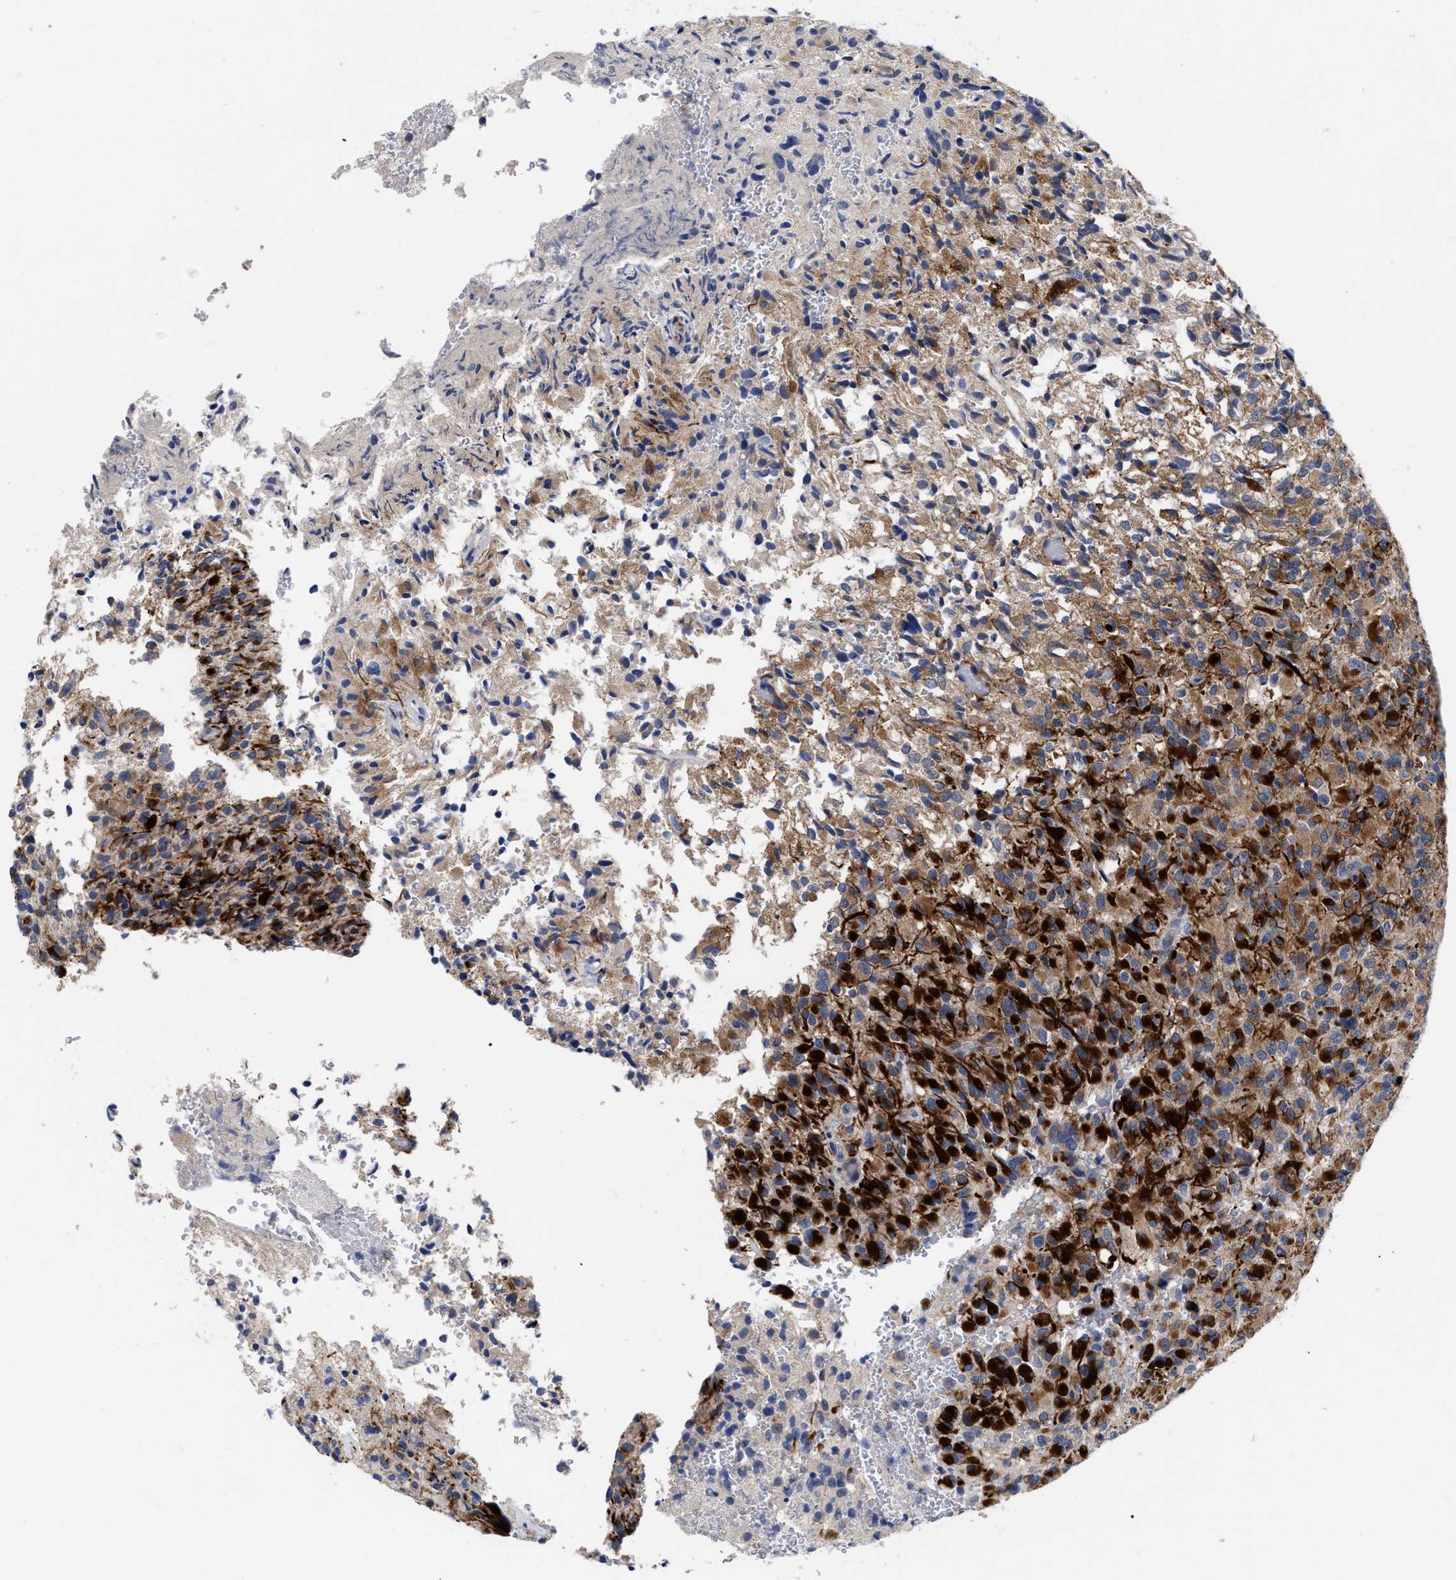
{"staining": {"intensity": "moderate", "quantity": "25%-75%", "location": "cytoplasmic/membranous"}, "tissue": "glioma", "cell_type": "Tumor cells", "image_type": "cancer", "snomed": [{"axis": "morphology", "description": "Glioma, malignant, High grade"}, {"axis": "topography", "description": "Brain"}], "caption": "IHC (DAB) staining of glioma shows moderate cytoplasmic/membranous protein staining in about 25%-75% of tumor cells. (brown staining indicates protein expression, while blue staining denotes nuclei).", "gene": "CCN5", "patient": {"sex": "male", "age": 71}}